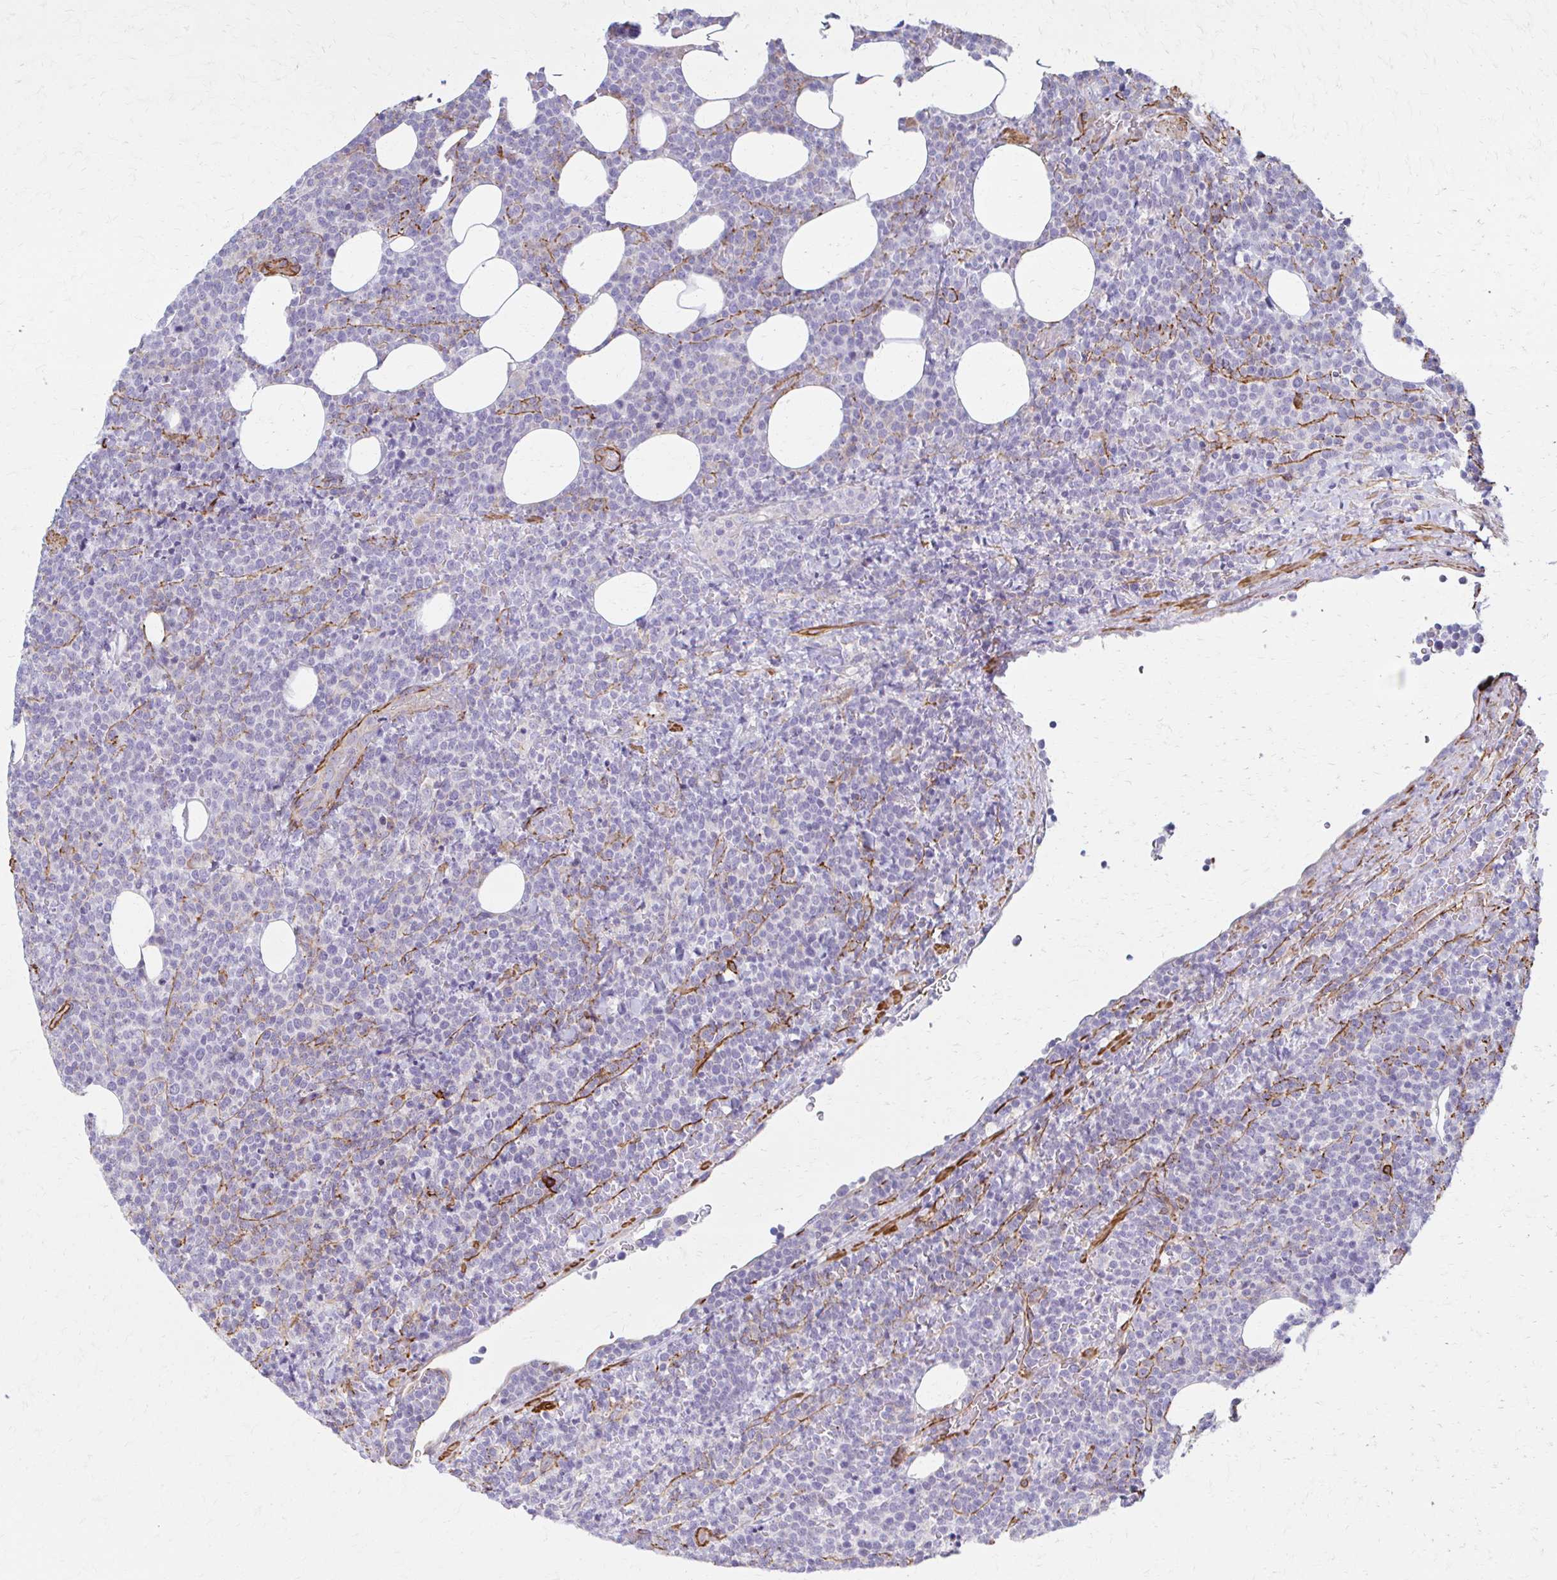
{"staining": {"intensity": "negative", "quantity": "none", "location": "none"}, "tissue": "lymphoma", "cell_type": "Tumor cells", "image_type": "cancer", "snomed": [{"axis": "morphology", "description": "Malignant lymphoma, non-Hodgkin's type, High grade"}, {"axis": "topography", "description": "Lymph node"}], "caption": "Immunohistochemistry (IHC) of human malignant lymphoma, non-Hodgkin's type (high-grade) demonstrates no expression in tumor cells. The staining is performed using DAB (3,3'-diaminobenzidine) brown chromogen with nuclei counter-stained in using hematoxylin.", "gene": "TIMMDC1", "patient": {"sex": "male", "age": 61}}